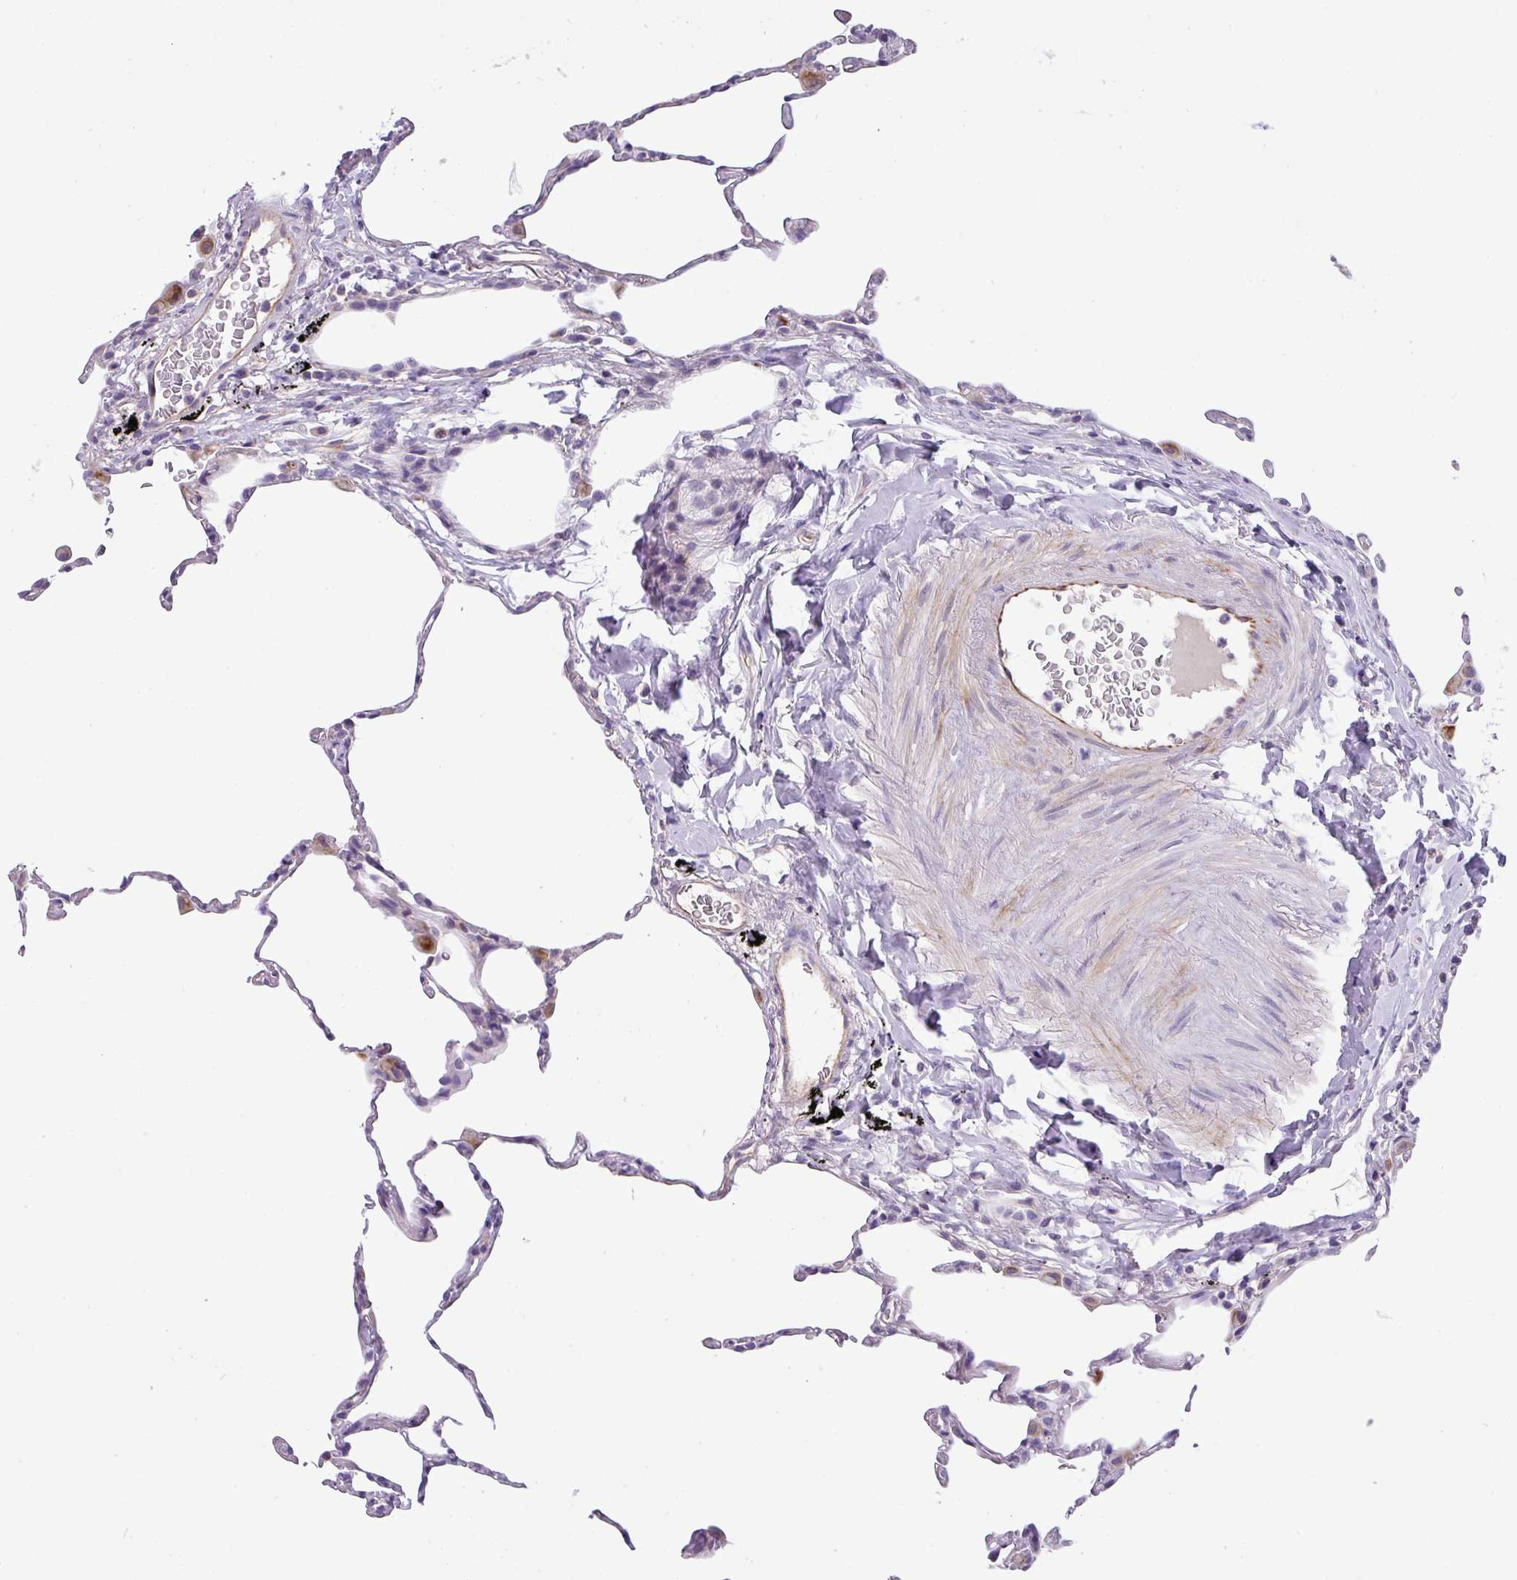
{"staining": {"intensity": "negative", "quantity": "none", "location": "none"}, "tissue": "lung", "cell_type": "Alveolar cells", "image_type": "normal", "snomed": [{"axis": "morphology", "description": "Normal tissue, NOS"}, {"axis": "topography", "description": "Lung"}], "caption": "Alveolar cells show no significant protein positivity in unremarkable lung. Nuclei are stained in blue.", "gene": "ENSG00000273748", "patient": {"sex": "female", "age": 57}}